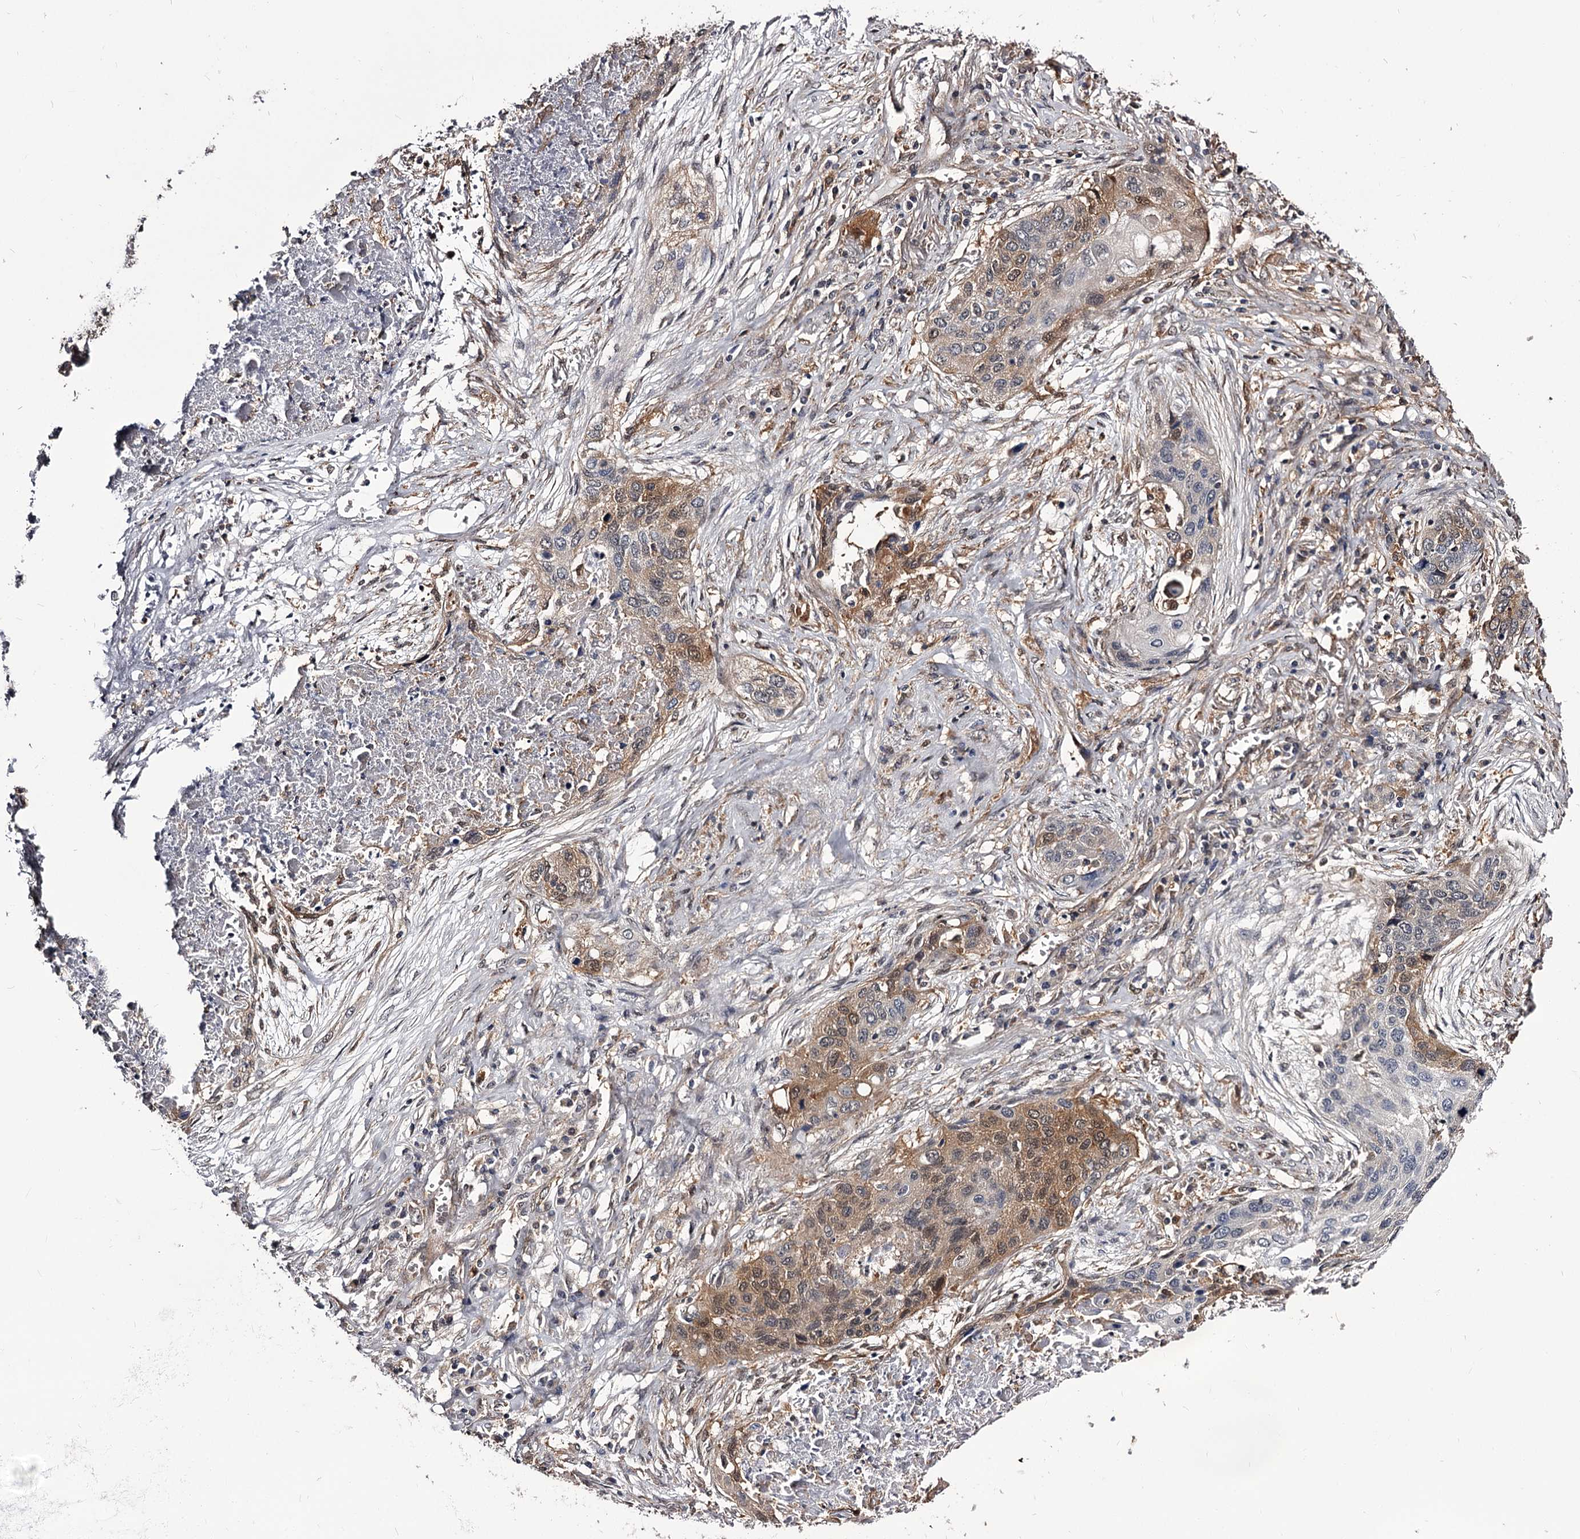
{"staining": {"intensity": "moderate", "quantity": "25%-75%", "location": "cytoplasmic/membranous,nuclear"}, "tissue": "lung cancer", "cell_type": "Tumor cells", "image_type": "cancer", "snomed": [{"axis": "morphology", "description": "Squamous cell carcinoma, NOS"}, {"axis": "topography", "description": "Lung"}], "caption": "Lung cancer (squamous cell carcinoma) stained for a protein reveals moderate cytoplasmic/membranous and nuclear positivity in tumor cells.", "gene": "GSTO1", "patient": {"sex": "female", "age": 63}}